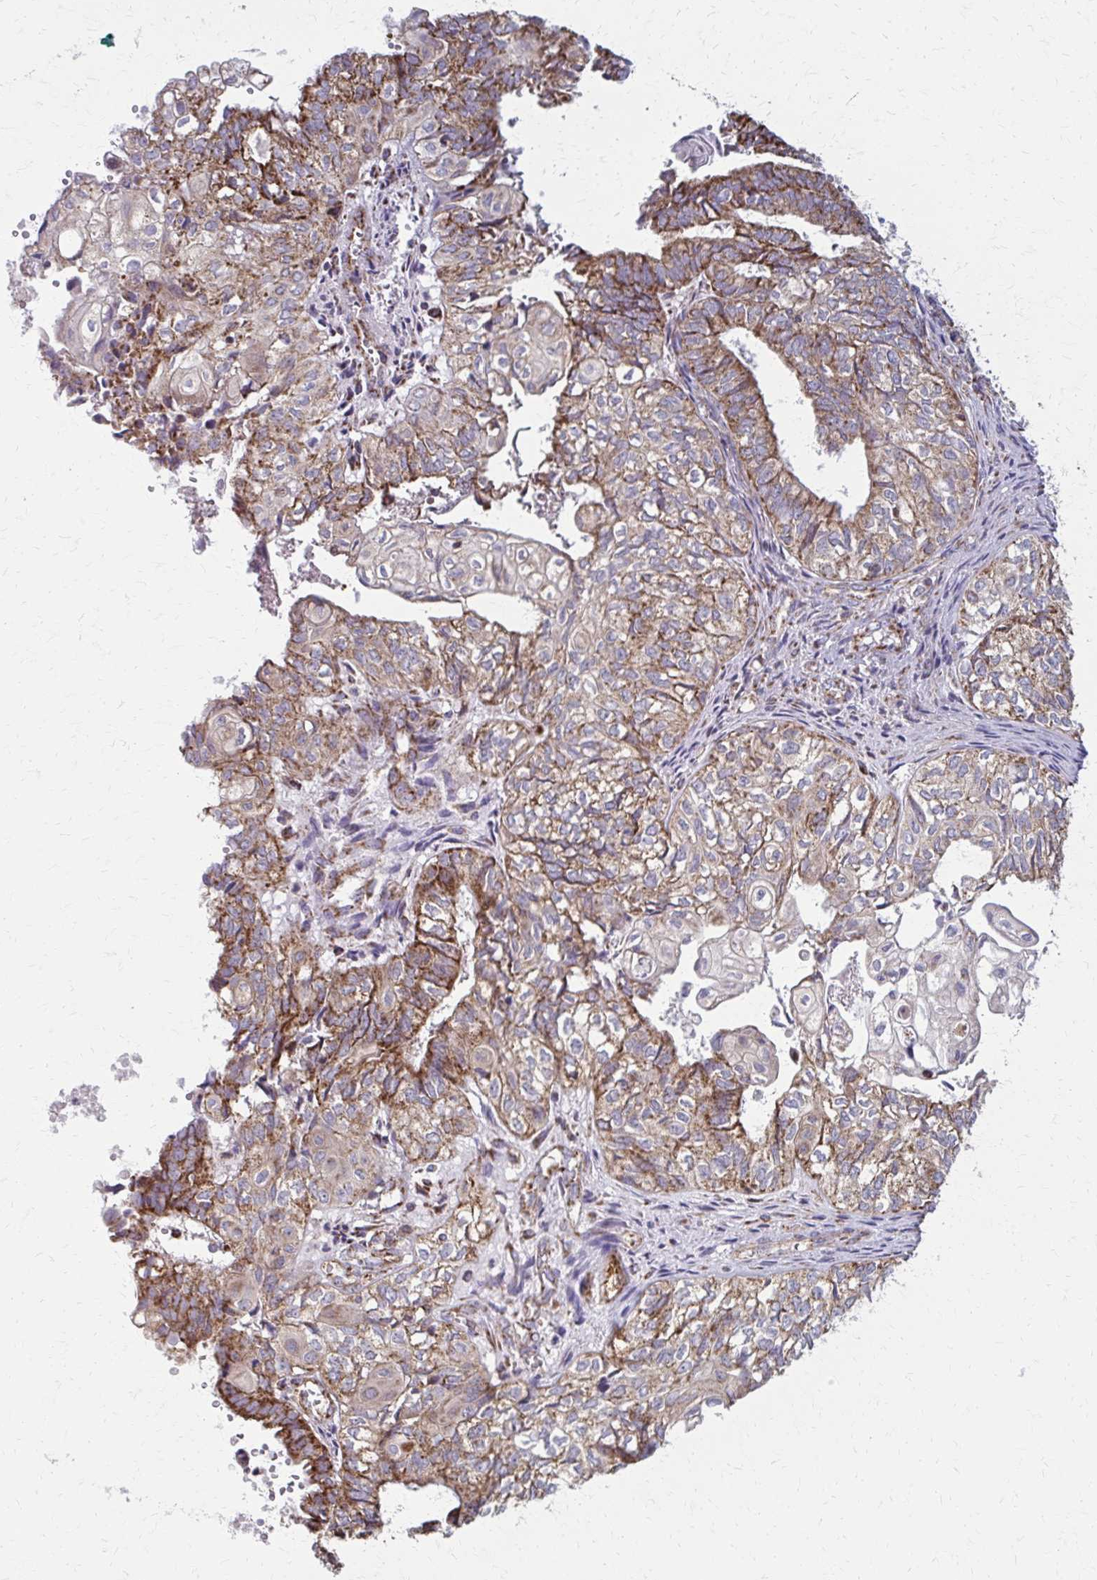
{"staining": {"intensity": "moderate", "quantity": ">75%", "location": "cytoplasmic/membranous"}, "tissue": "ovarian cancer", "cell_type": "Tumor cells", "image_type": "cancer", "snomed": [{"axis": "morphology", "description": "Carcinoma, endometroid"}, {"axis": "topography", "description": "Ovary"}], "caption": "Immunohistochemical staining of human endometroid carcinoma (ovarian) exhibits medium levels of moderate cytoplasmic/membranous positivity in approximately >75% of tumor cells.", "gene": "TVP23A", "patient": {"sex": "female", "age": 64}}